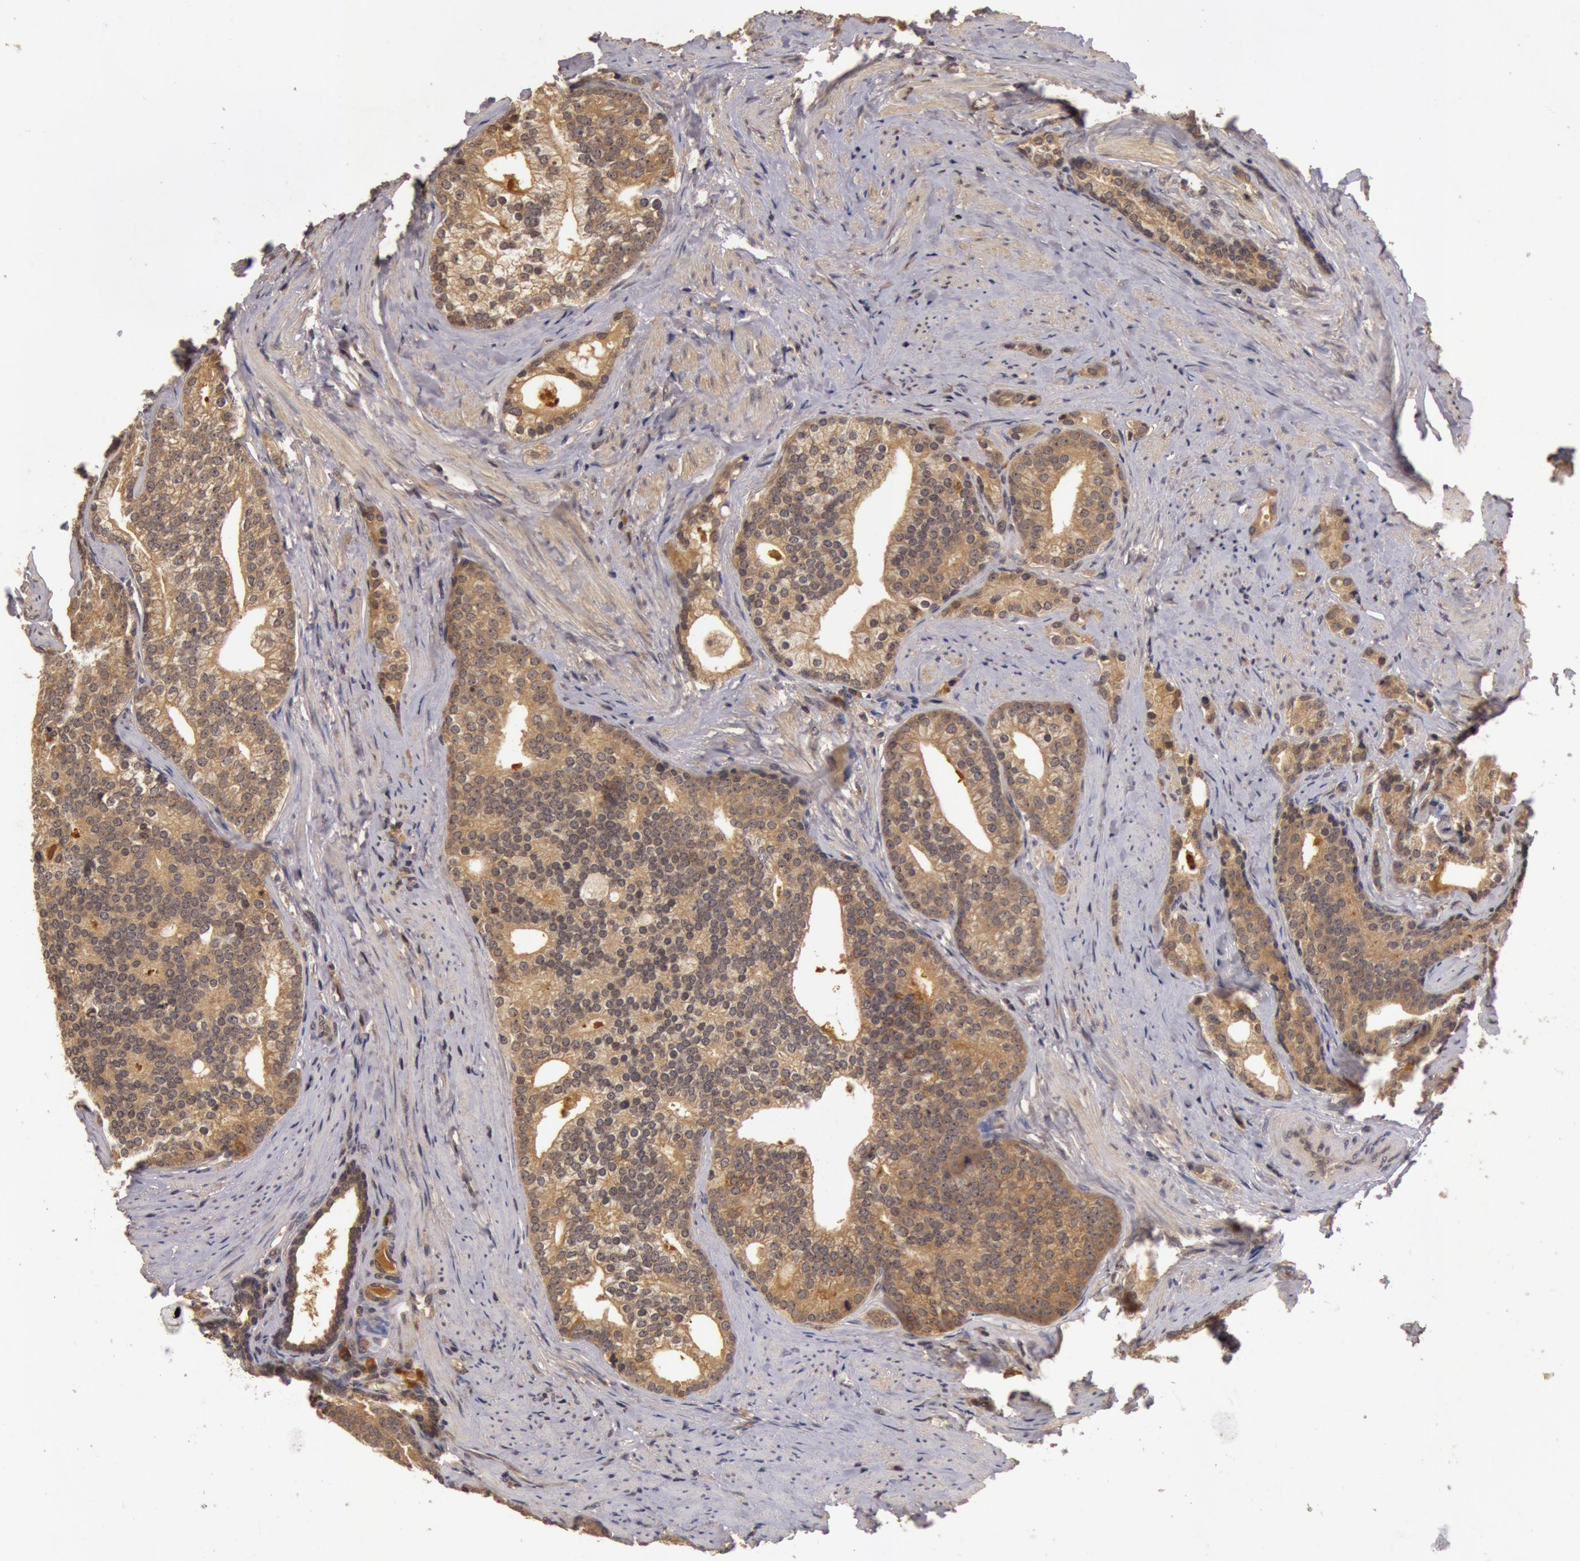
{"staining": {"intensity": "moderate", "quantity": ">75%", "location": "cytoplasmic/membranous"}, "tissue": "prostate cancer", "cell_type": "Tumor cells", "image_type": "cancer", "snomed": [{"axis": "morphology", "description": "Adenocarcinoma, Low grade"}, {"axis": "topography", "description": "Prostate"}], "caption": "A photomicrograph of human prostate low-grade adenocarcinoma stained for a protein shows moderate cytoplasmic/membranous brown staining in tumor cells.", "gene": "BCHE", "patient": {"sex": "male", "age": 71}}